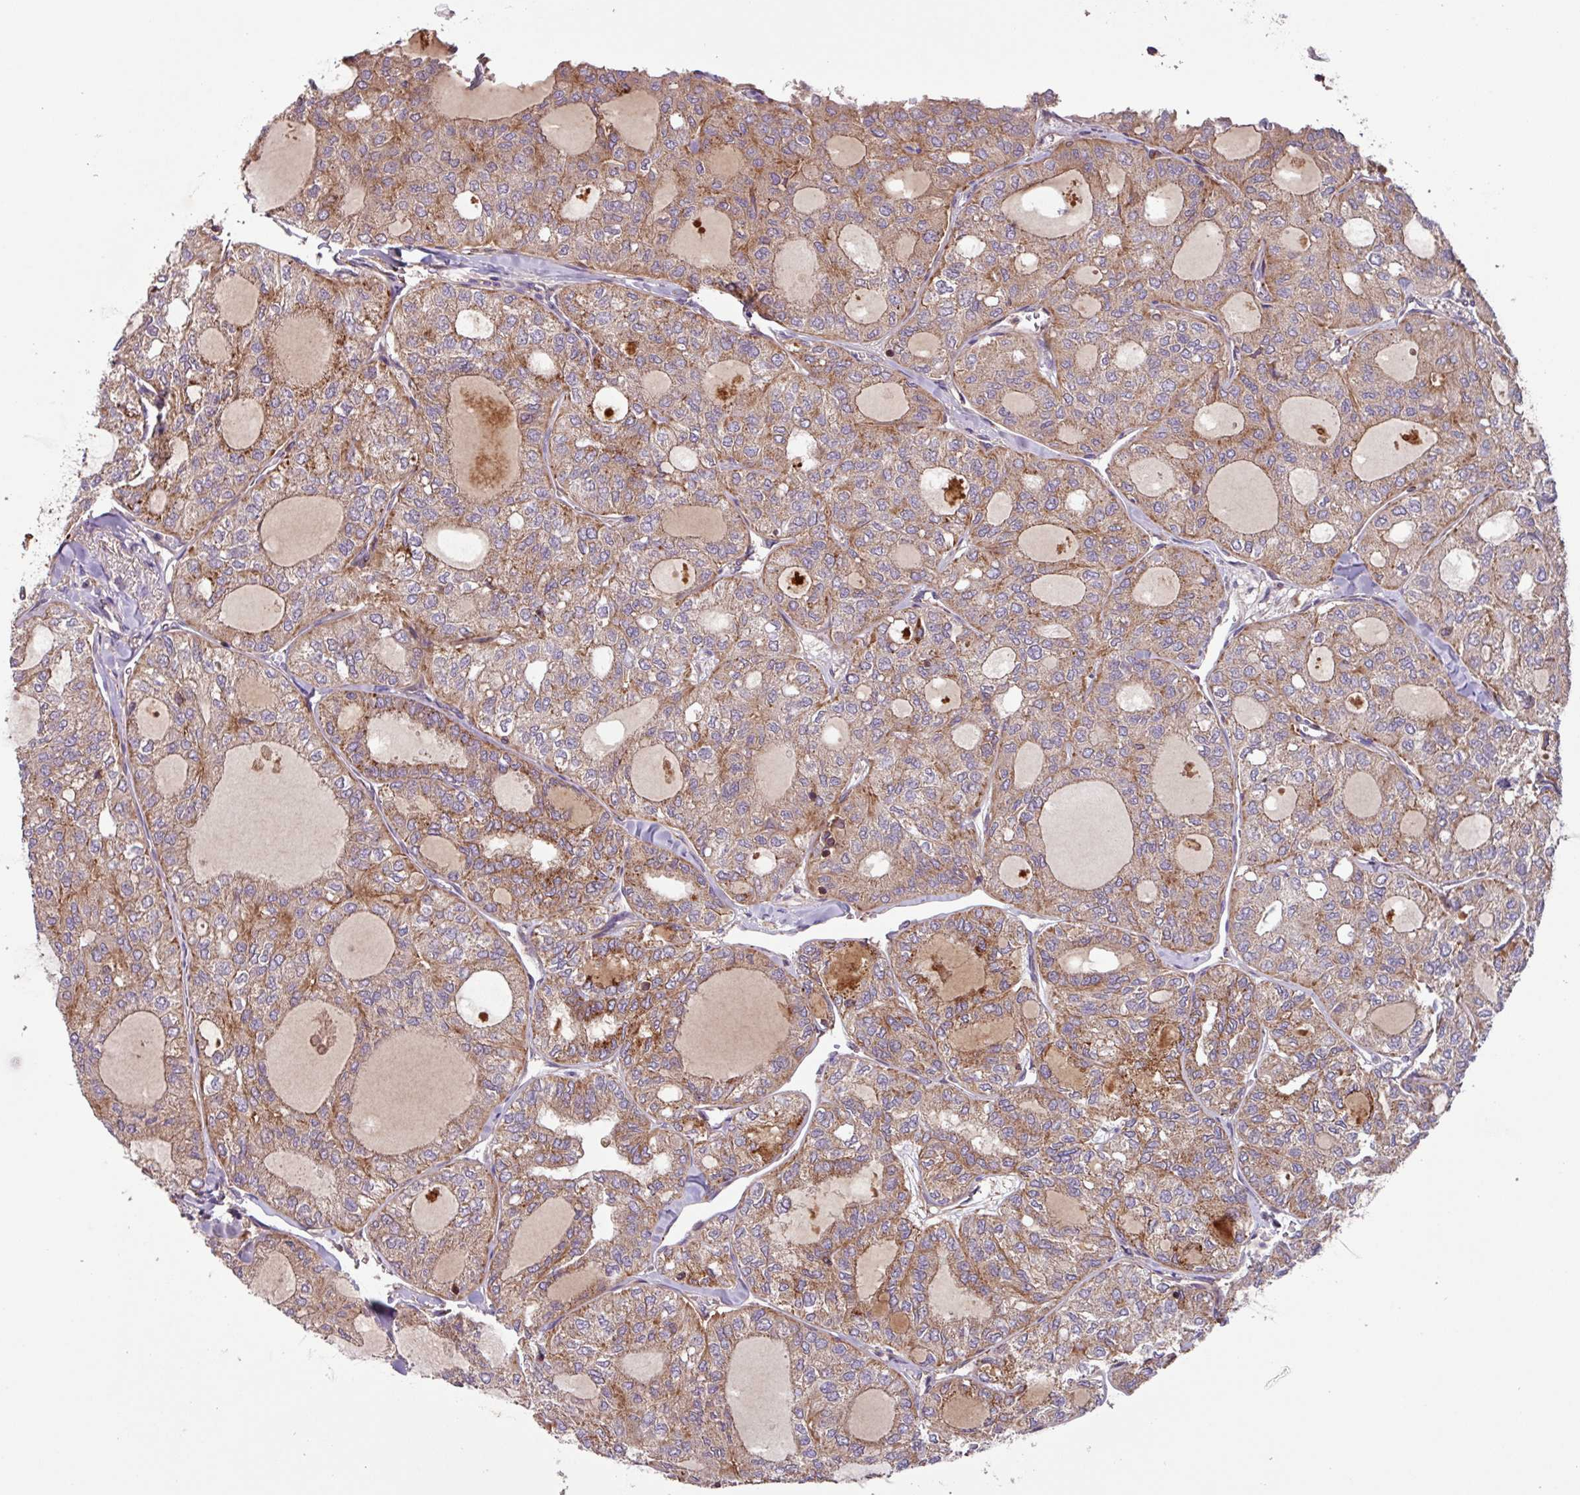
{"staining": {"intensity": "moderate", "quantity": ">75%", "location": "cytoplasmic/membranous"}, "tissue": "thyroid cancer", "cell_type": "Tumor cells", "image_type": "cancer", "snomed": [{"axis": "morphology", "description": "Follicular adenoma carcinoma, NOS"}, {"axis": "topography", "description": "Thyroid gland"}], "caption": "This micrograph displays follicular adenoma carcinoma (thyroid) stained with immunohistochemistry to label a protein in brown. The cytoplasmic/membranous of tumor cells show moderate positivity for the protein. Nuclei are counter-stained blue.", "gene": "PLEKHD1", "patient": {"sex": "male", "age": 75}}